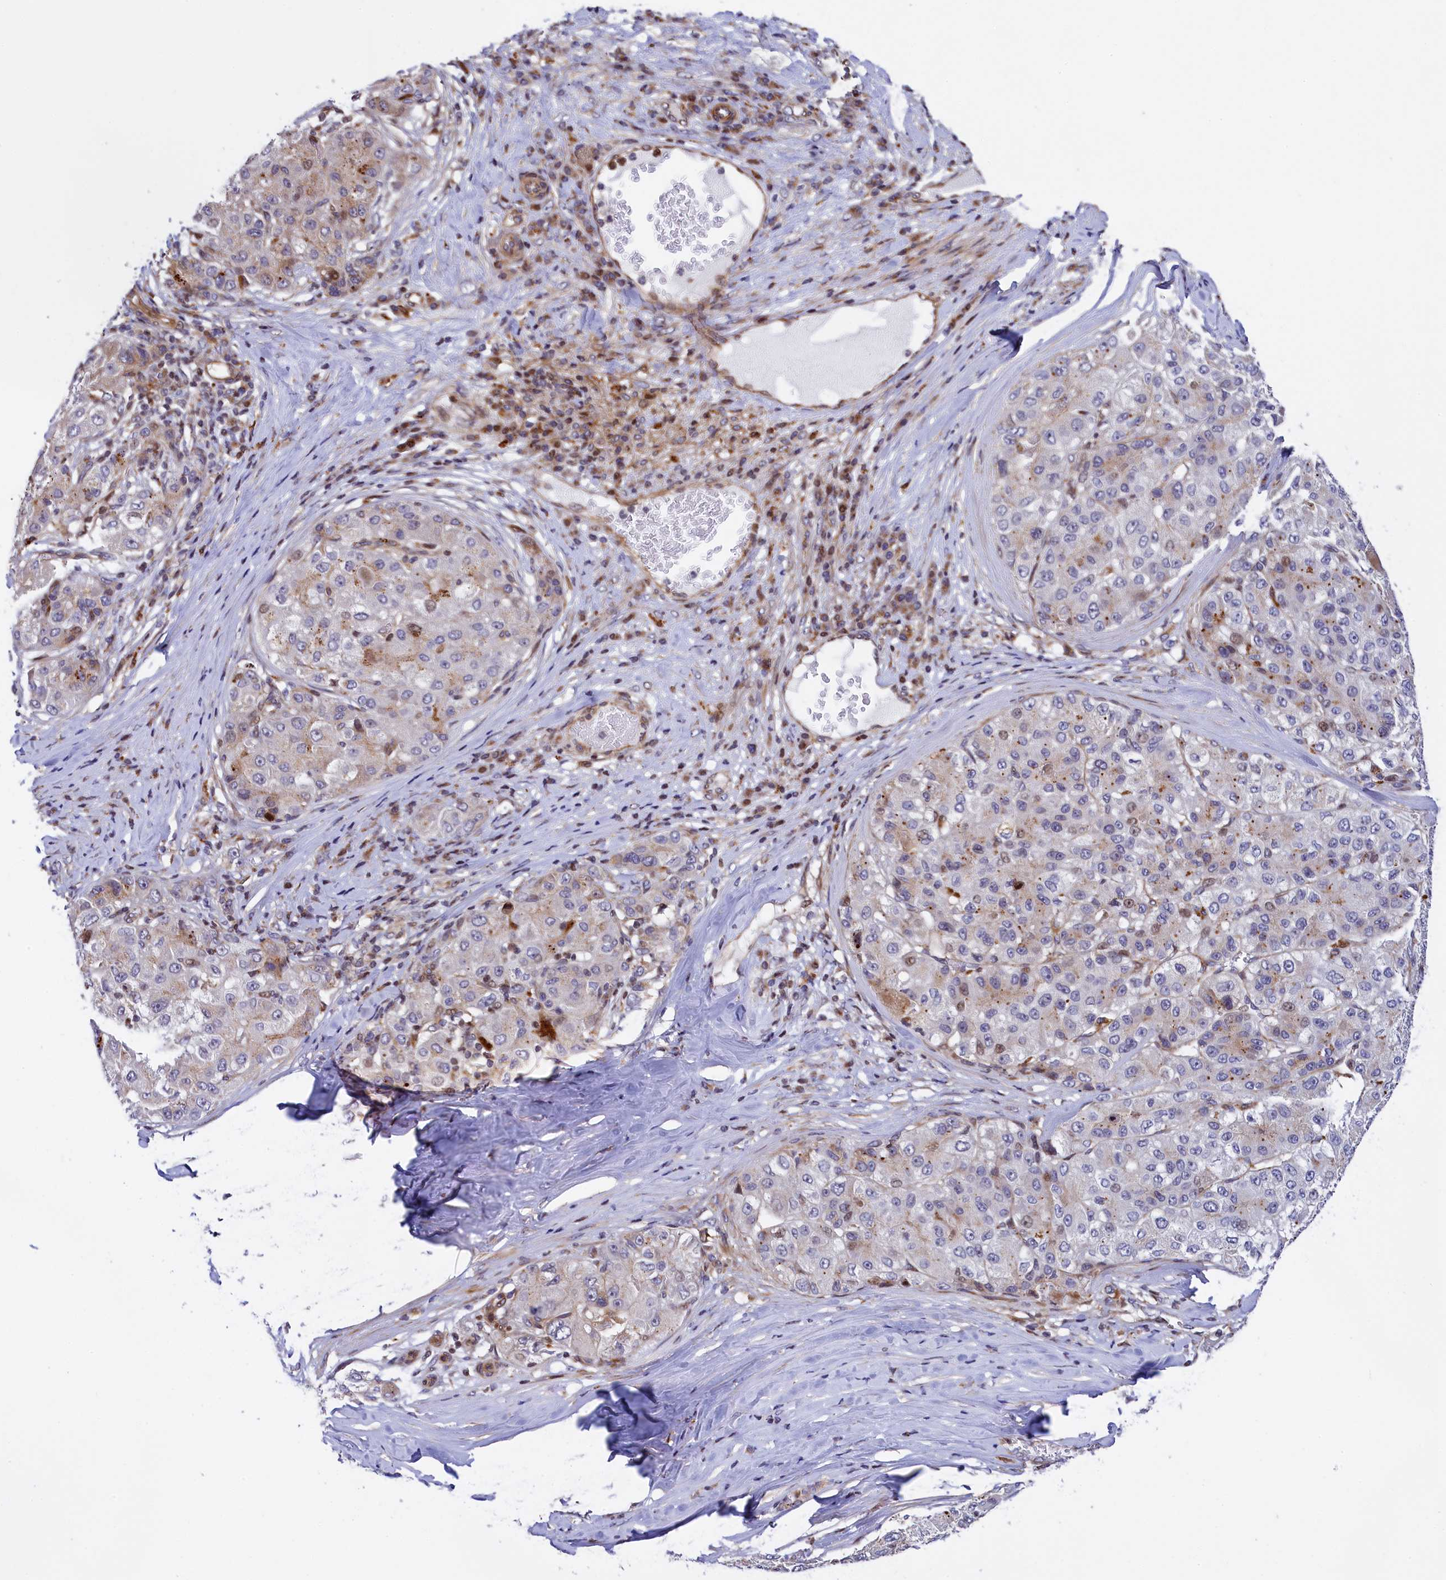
{"staining": {"intensity": "weak", "quantity": "<25%", "location": "cytoplasmic/membranous"}, "tissue": "liver cancer", "cell_type": "Tumor cells", "image_type": "cancer", "snomed": [{"axis": "morphology", "description": "Carcinoma, Hepatocellular, NOS"}, {"axis": "topography", "description": "Liver"}], "caption": "Immunohistochemistry histopathology image of liver cancer stained for a protein (brown), which reveals no positivity in tumor cells. The staining is performed using DAB (3,3'-diaminobenzidine) brown chromogen with nuclei counter-stained in using hematoxylin.", "gene": "TGDS", "patient": {"sex": "male", "age": 80}}